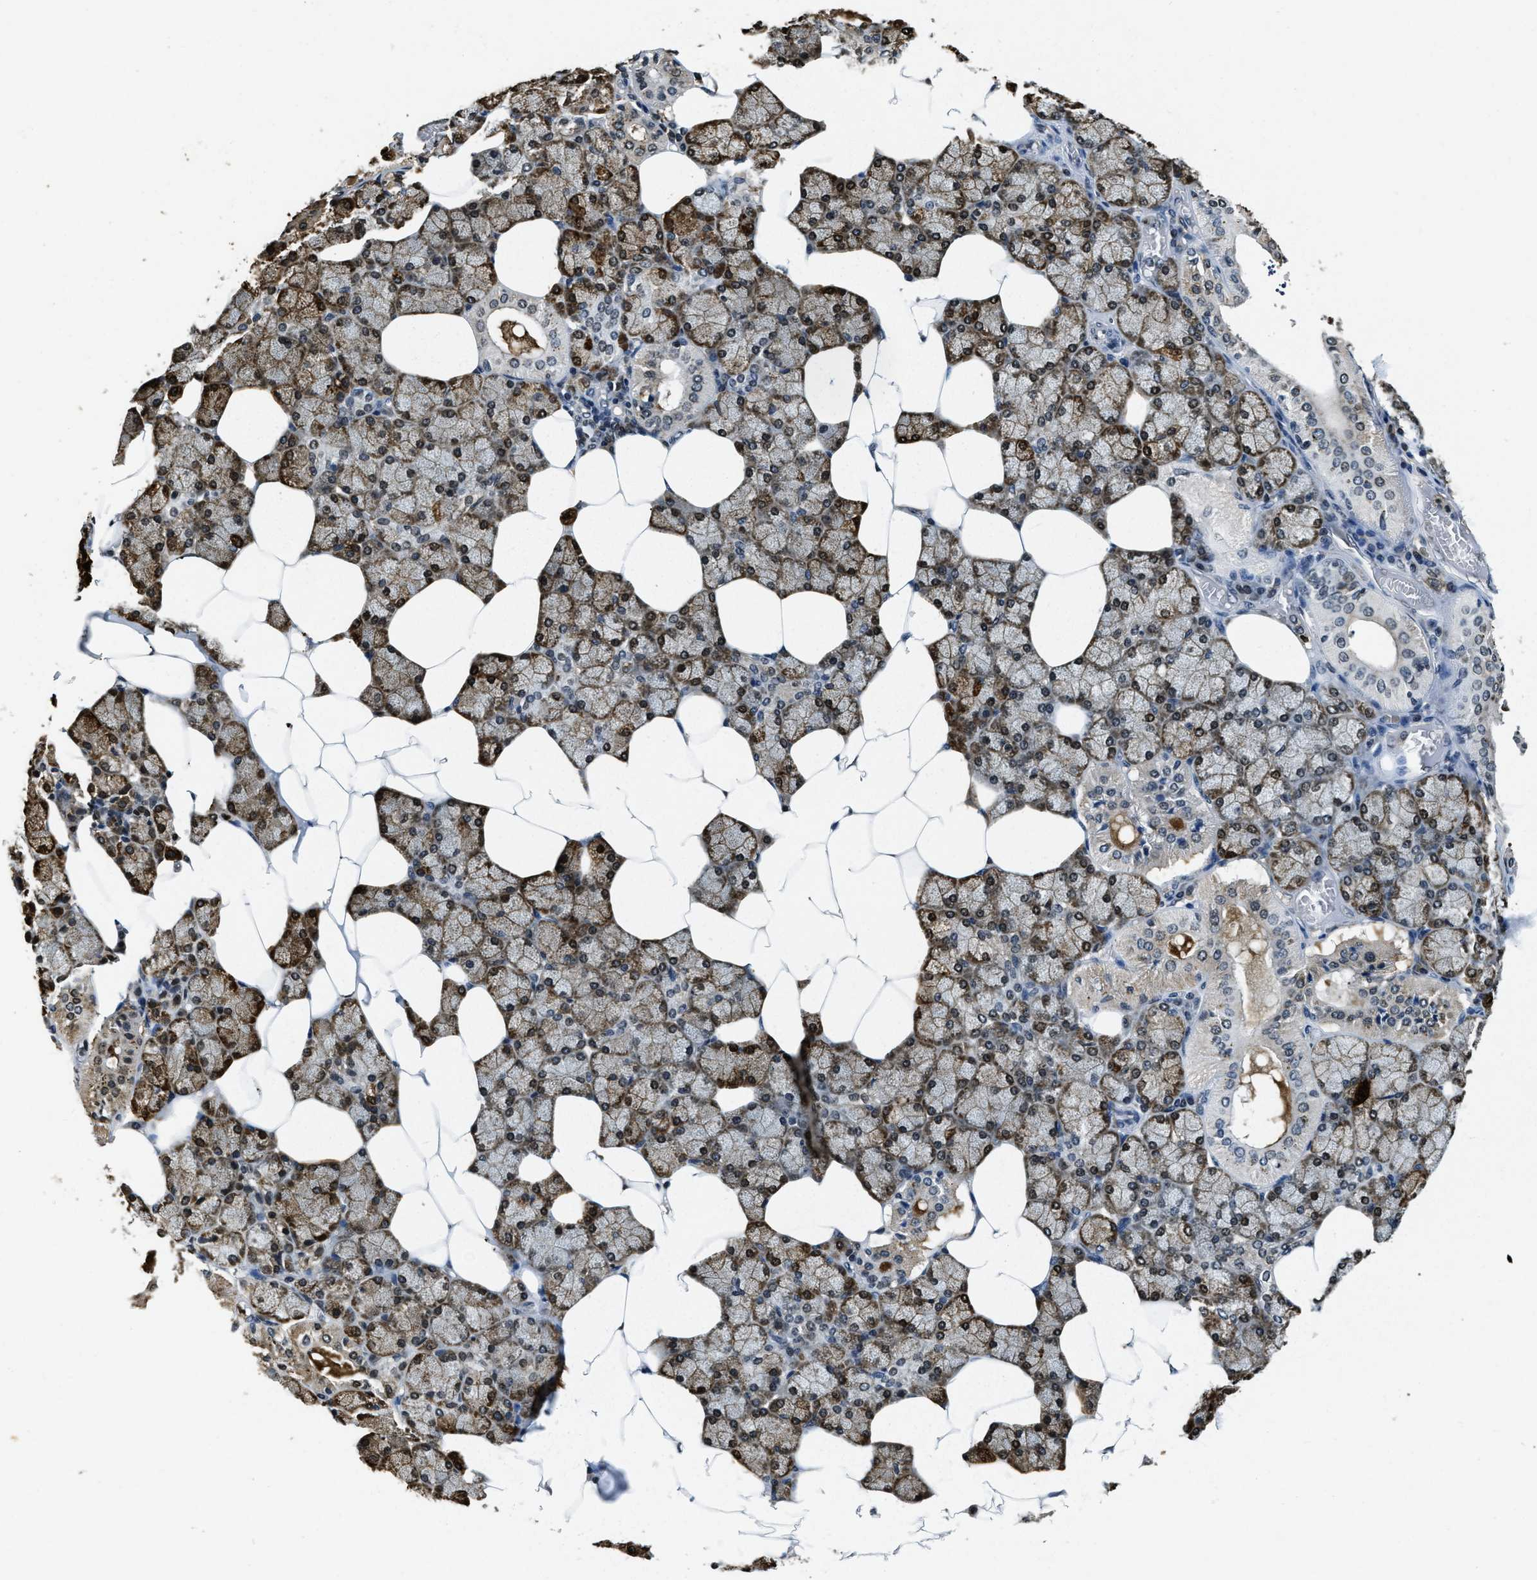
{"staining": {"intensity": "strong", "quantity": "25%-75%", "location": "cytoplasmic/membranous,nuclear"}, "tissue": "salivary gland", "cell_type": "Glandular cells", "image_type": "normal", "snomed": [{"axis": "morphology", "description": "Normal tissue, NOS"}, {"axis": "topography", "description": "Salivary gland"}], "caption": "About 25%-75% of glandular cells in unremarkable salivary gland reveal strong cytoplasmic/membranous,nuclear protein staining as visualized by brown immunohistochemical staining.", "gene": "ZC3HC1", "patient": {"sex": "male", "age": 62}}